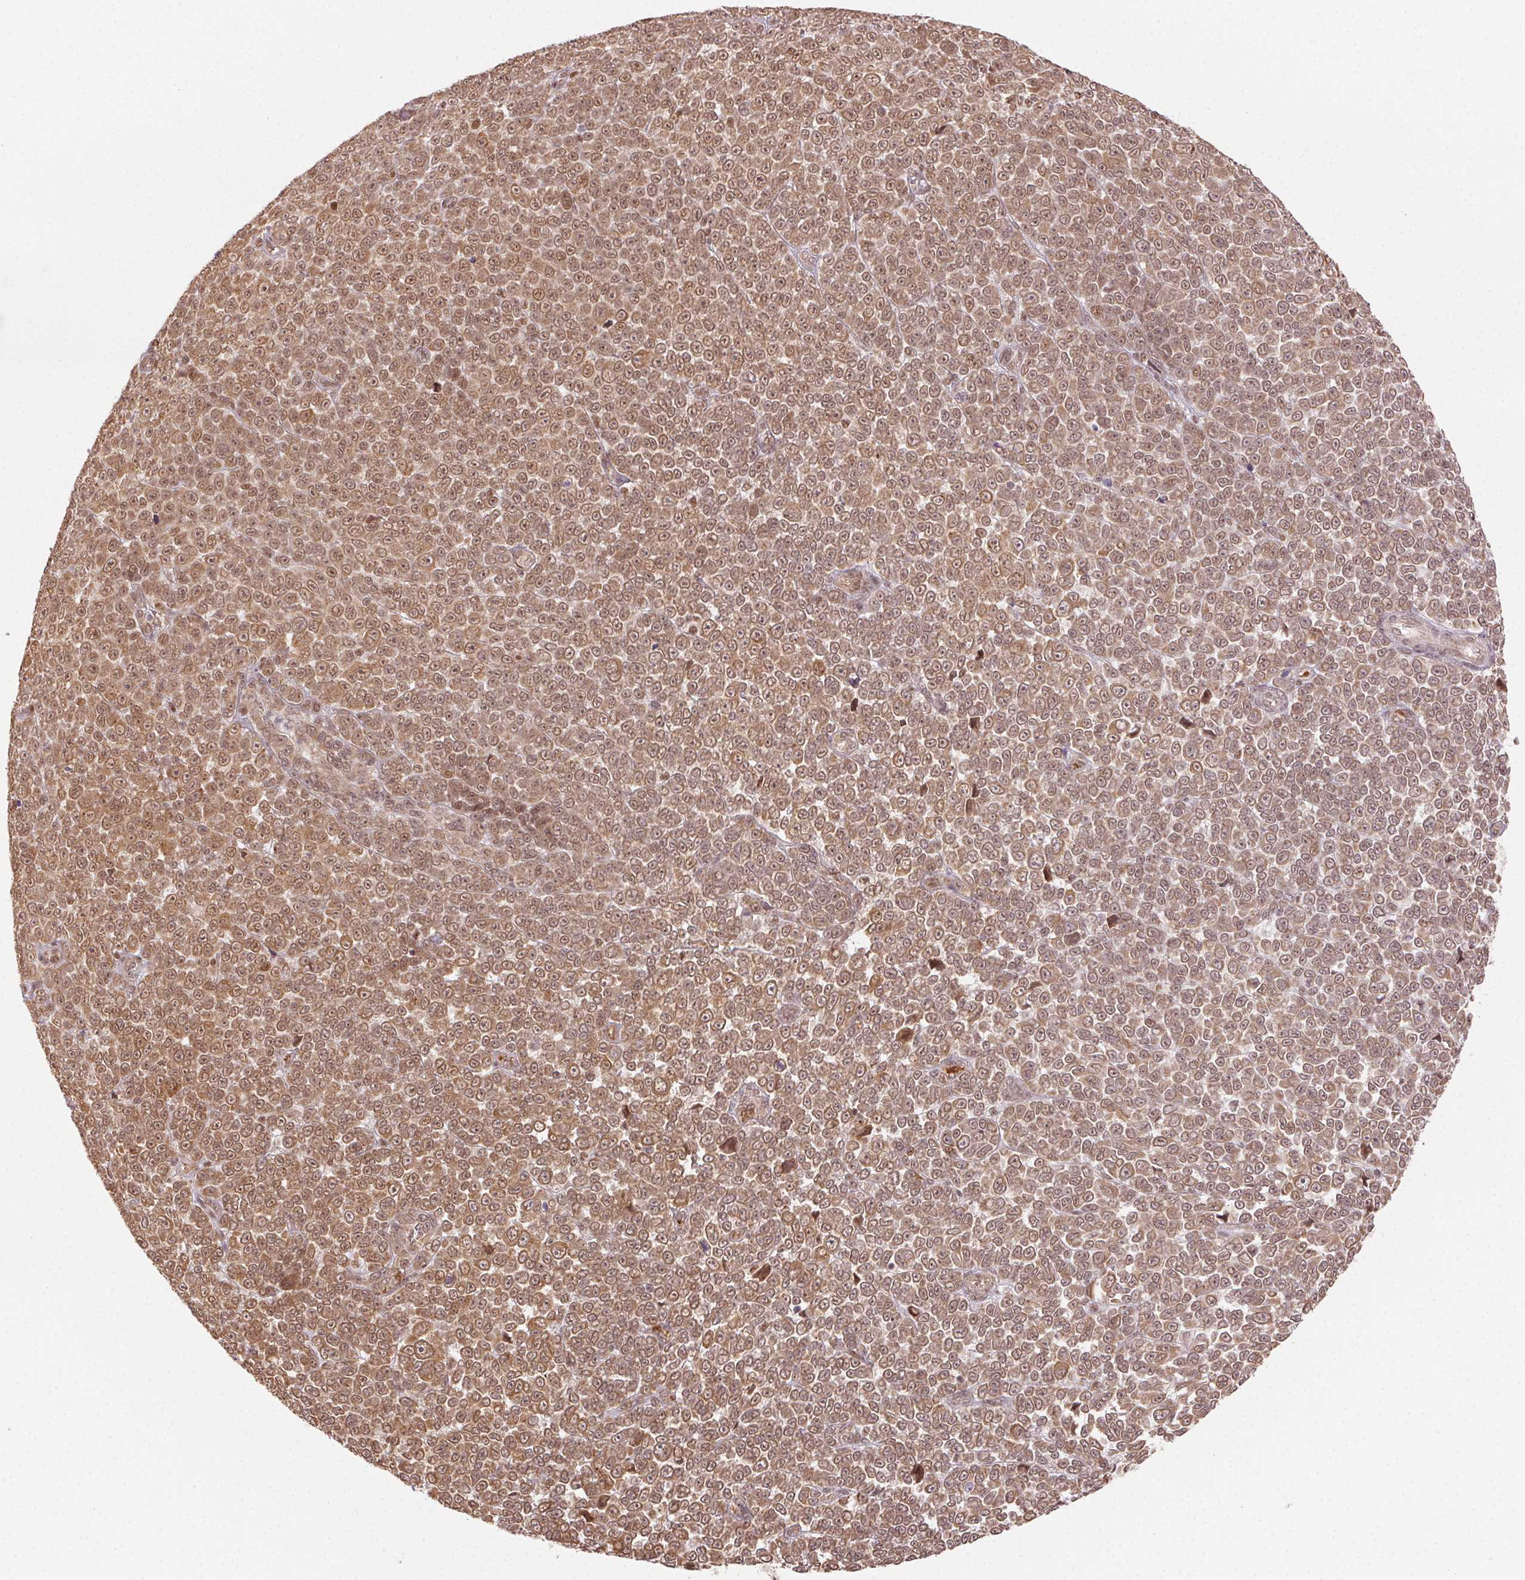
{"staining": {"intensity": "moderate", "quantity": ">75%", "location": "nuclear"}, "tissue": "melanoma", "cell_type": "Tumor cells", "image_type": "cancer", "snomed": [{"axis": "morphology", "description": "Malignant melanoma, NOS"}, {"axis": "topography", "description": "Skin"}], "caption": "This histopathology image displays immunohistochemistry (IHC) staining of human malignant melanoma, with medium moderate nuclear staining in approximately >75% of tumor cells.", "gene": "TREML4", "patient": {"sex": "female", "age": 95}}